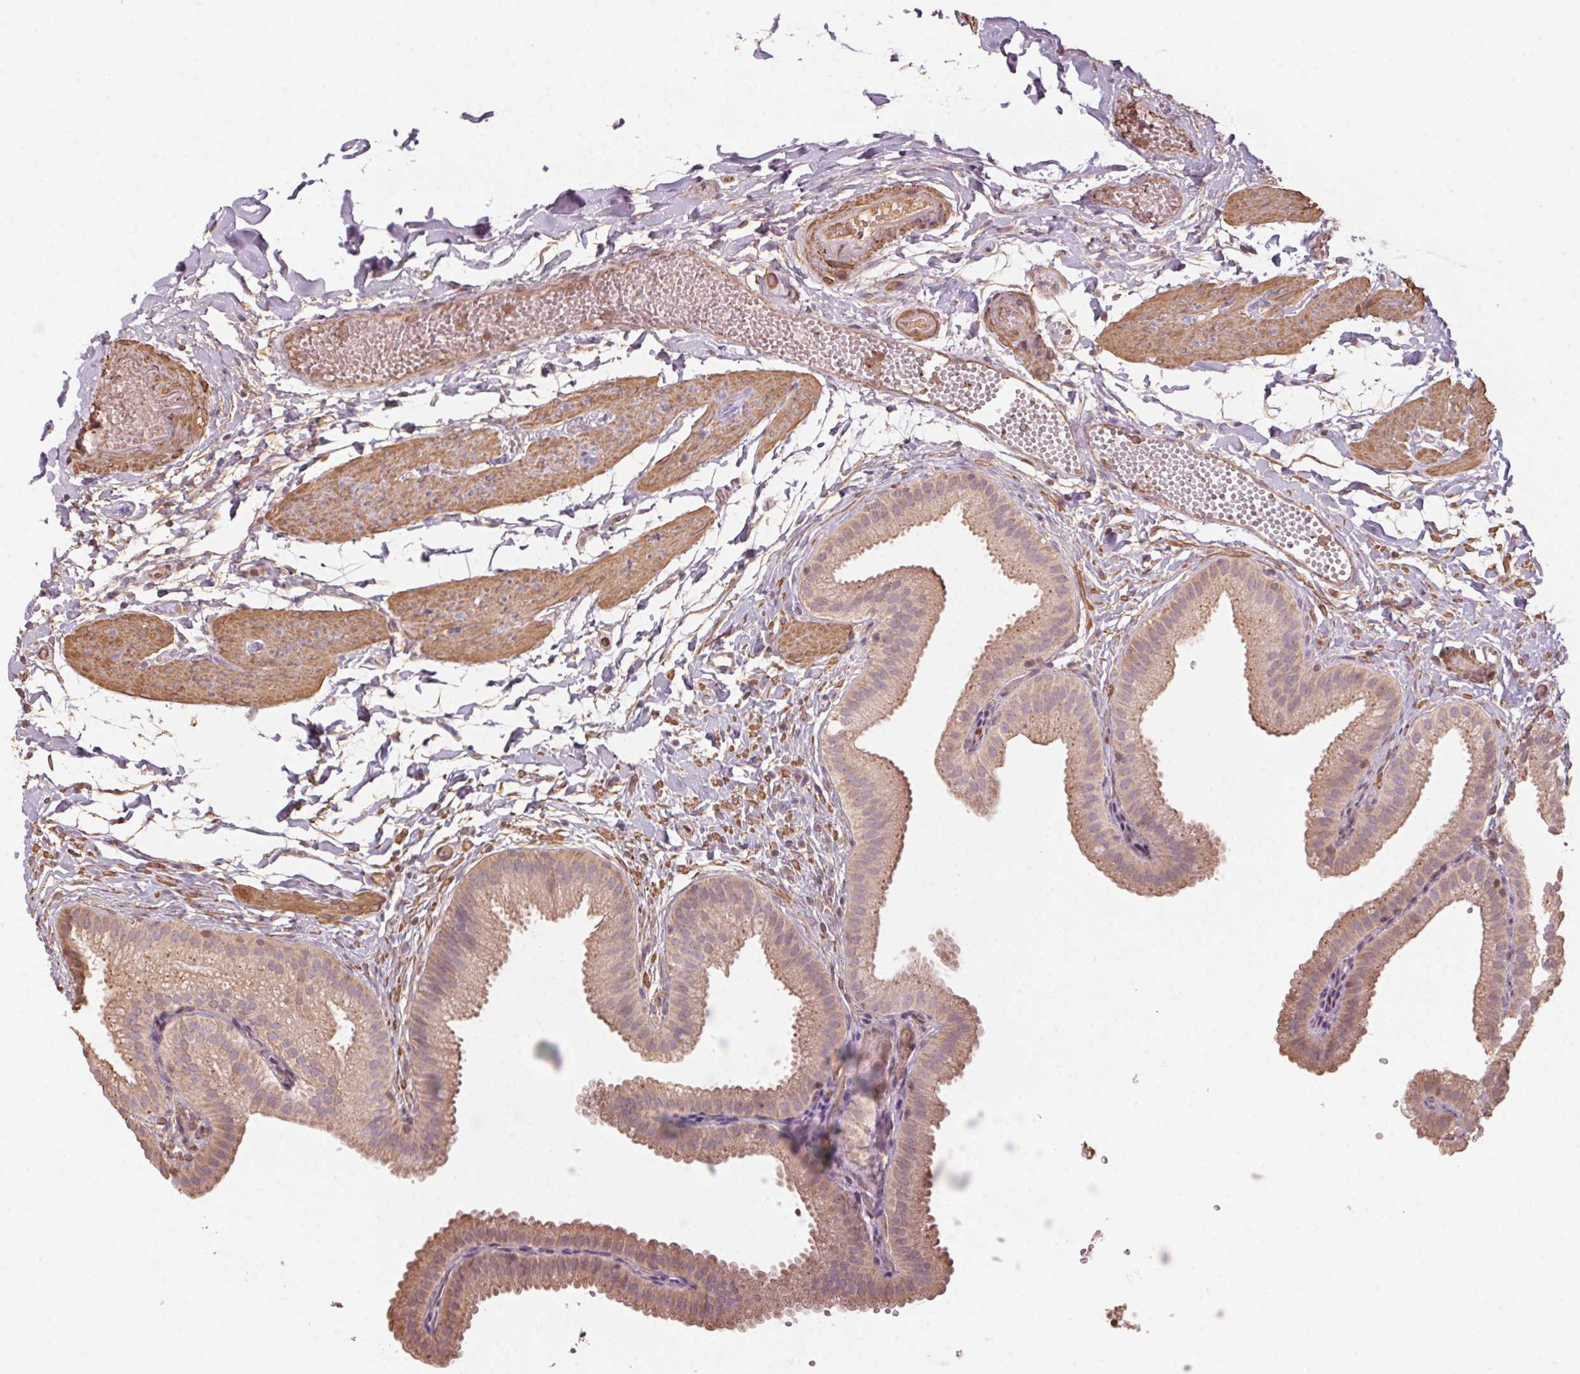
{"staining": {"intensity": "weak", "quantity": "25%-75%", "location": "cytoplasmic/membranous"}, "tissue": "gallbladder", "cell_type": "Glandular cells", "image_type": "normal", "snomed": [{"axis": "morphology", "description": "Normal tissue, NOS"}, {"axis": "topography", "description": "Gallbladder"}], "caption": "Gallbladder stained with a brown dye exhibits weak cytoplasmic/membranous positive positivity in about 25%-75% of glandular cells.", "gene": "QDPR", "patient": {"sex": "female", "age": 63}}